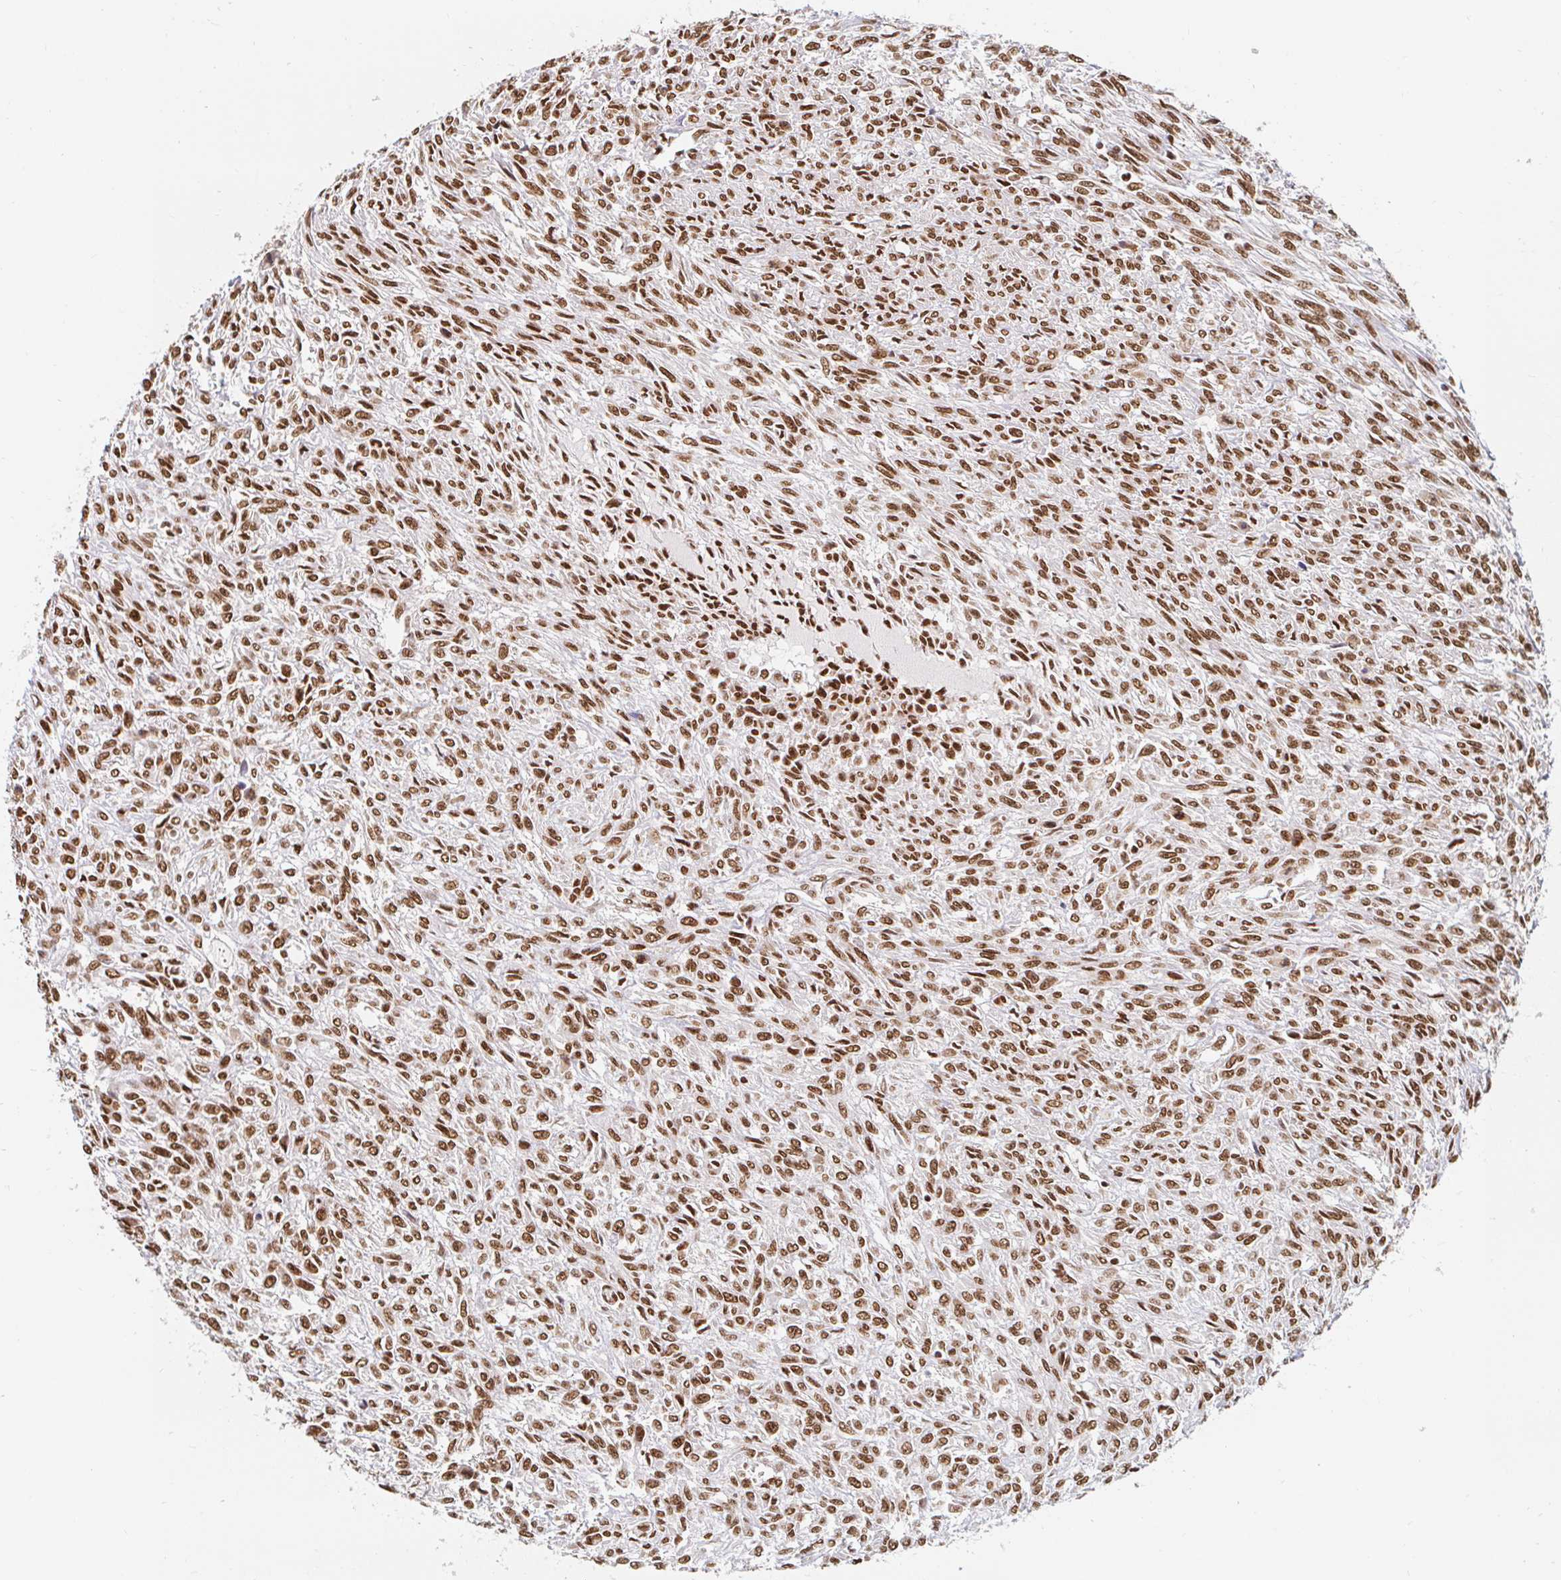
{"staining": {"intensity": "moderate", "quantity": ">75%", "location": "nuclear"}, "tissue": "renal cancer", "cell_type": "Tumor cells", "image_type": "cancer", "snomed": [{"axis": "morphology", "description": "Adenocarcinoma, NOS"}, {"axis": "topography", "description": "Kidney"}], "caption": "Immunohistochemistry of adenocarcinoma (renal) exhibits medium levels of moderate nuclear positivity in approximately >75% of tumor cells. The protein is shown in brown color, while the nuclei are stained blue.", "gene": "RBMX", "patient": {"sex": "male", "age": 58}}